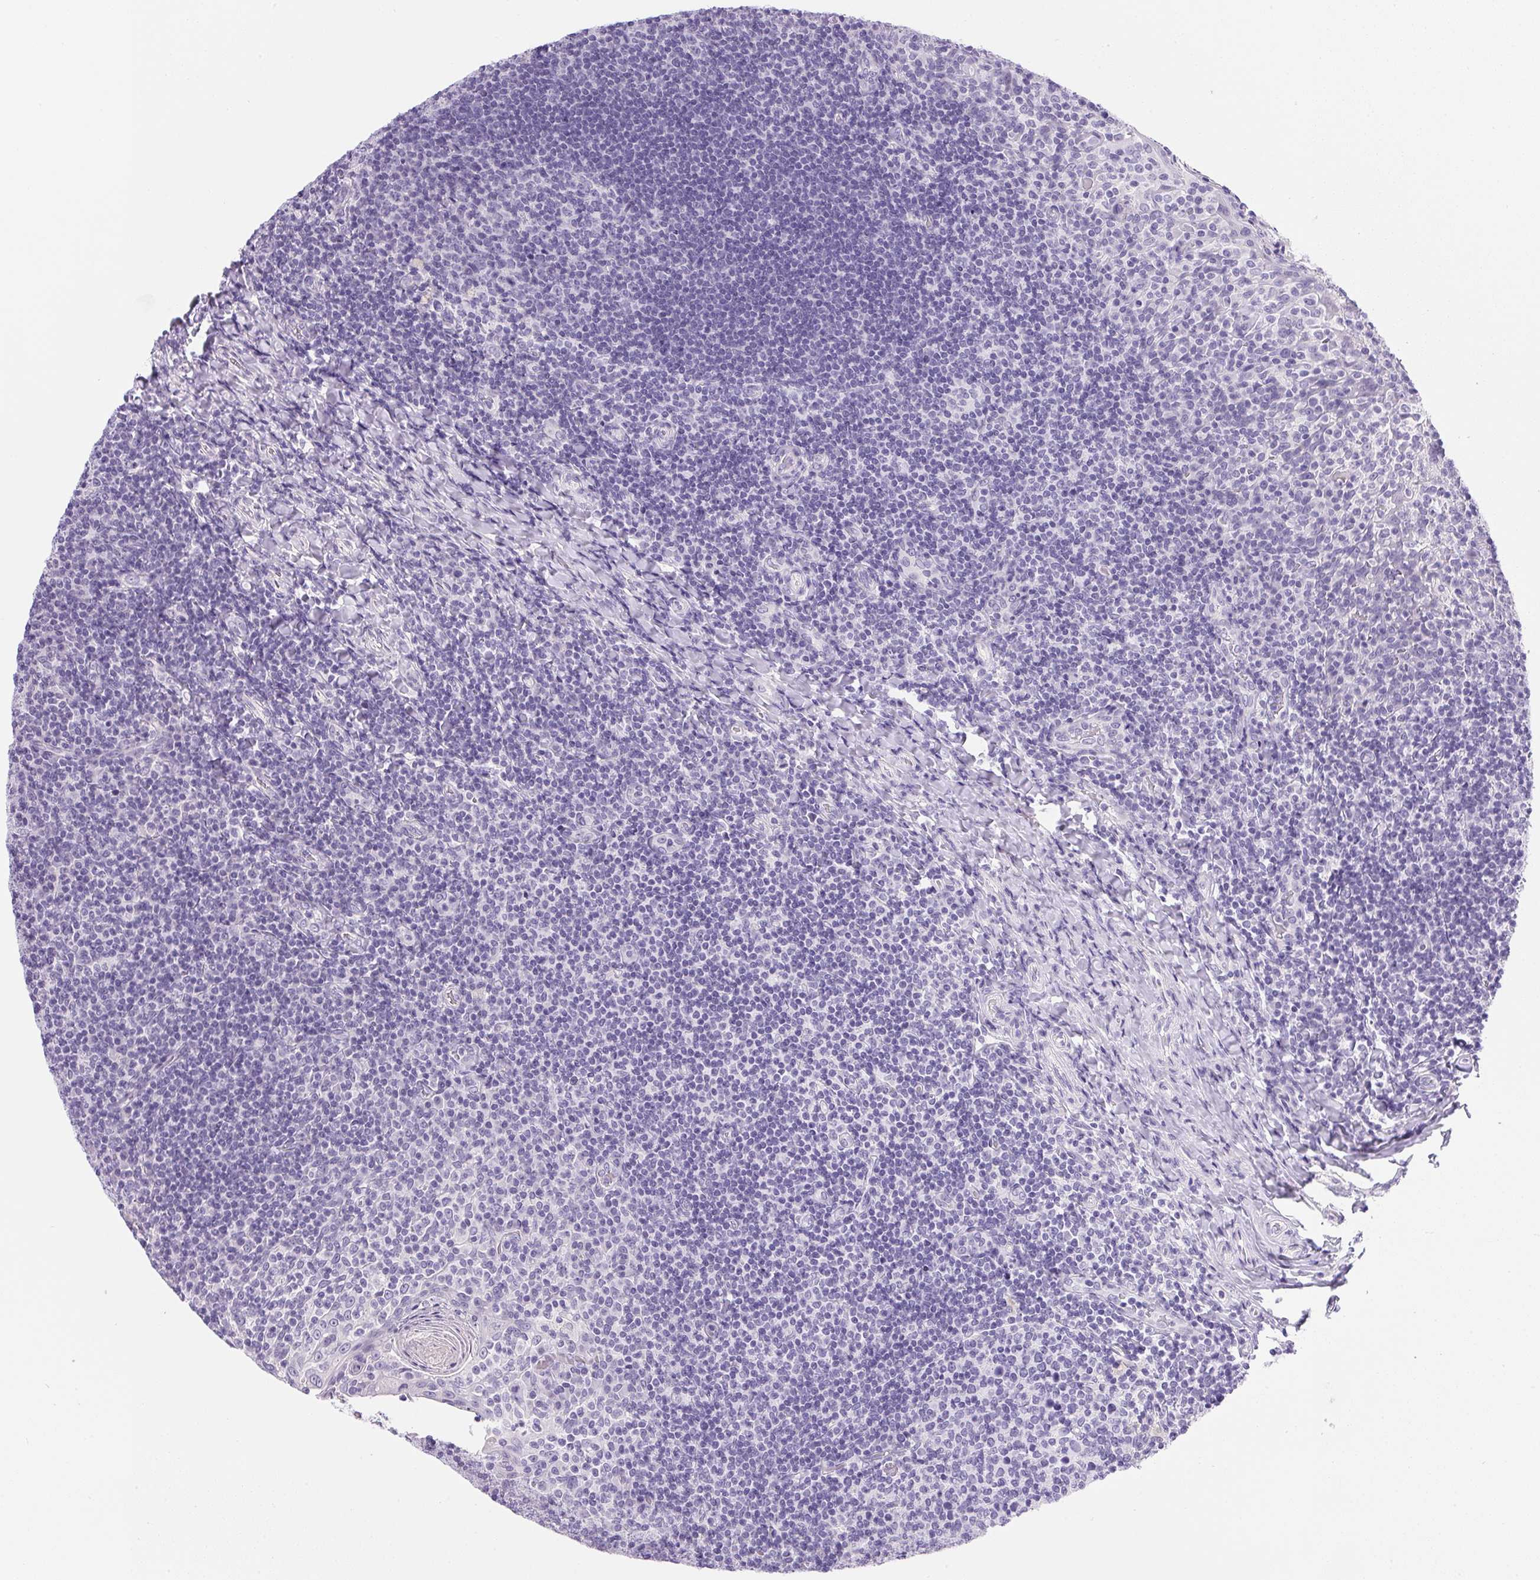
{"staining": {"intensity": "negative", "quantity": "none", "location": "none"}, "tissue": "tonsil", "cell_type": "Germinal center cells", "image_type": "normal", "snomed": [{"axis": "morphology", "description": "Normal tissue, NOS"}, {"axis": "topography", "description": "Tonsil"}], "caption": "Germinal center cells show no significant protein positivity in benign tonsil.", "gene": "ATP6V0A4", "patient": {"sex": "female", "age": 10}}